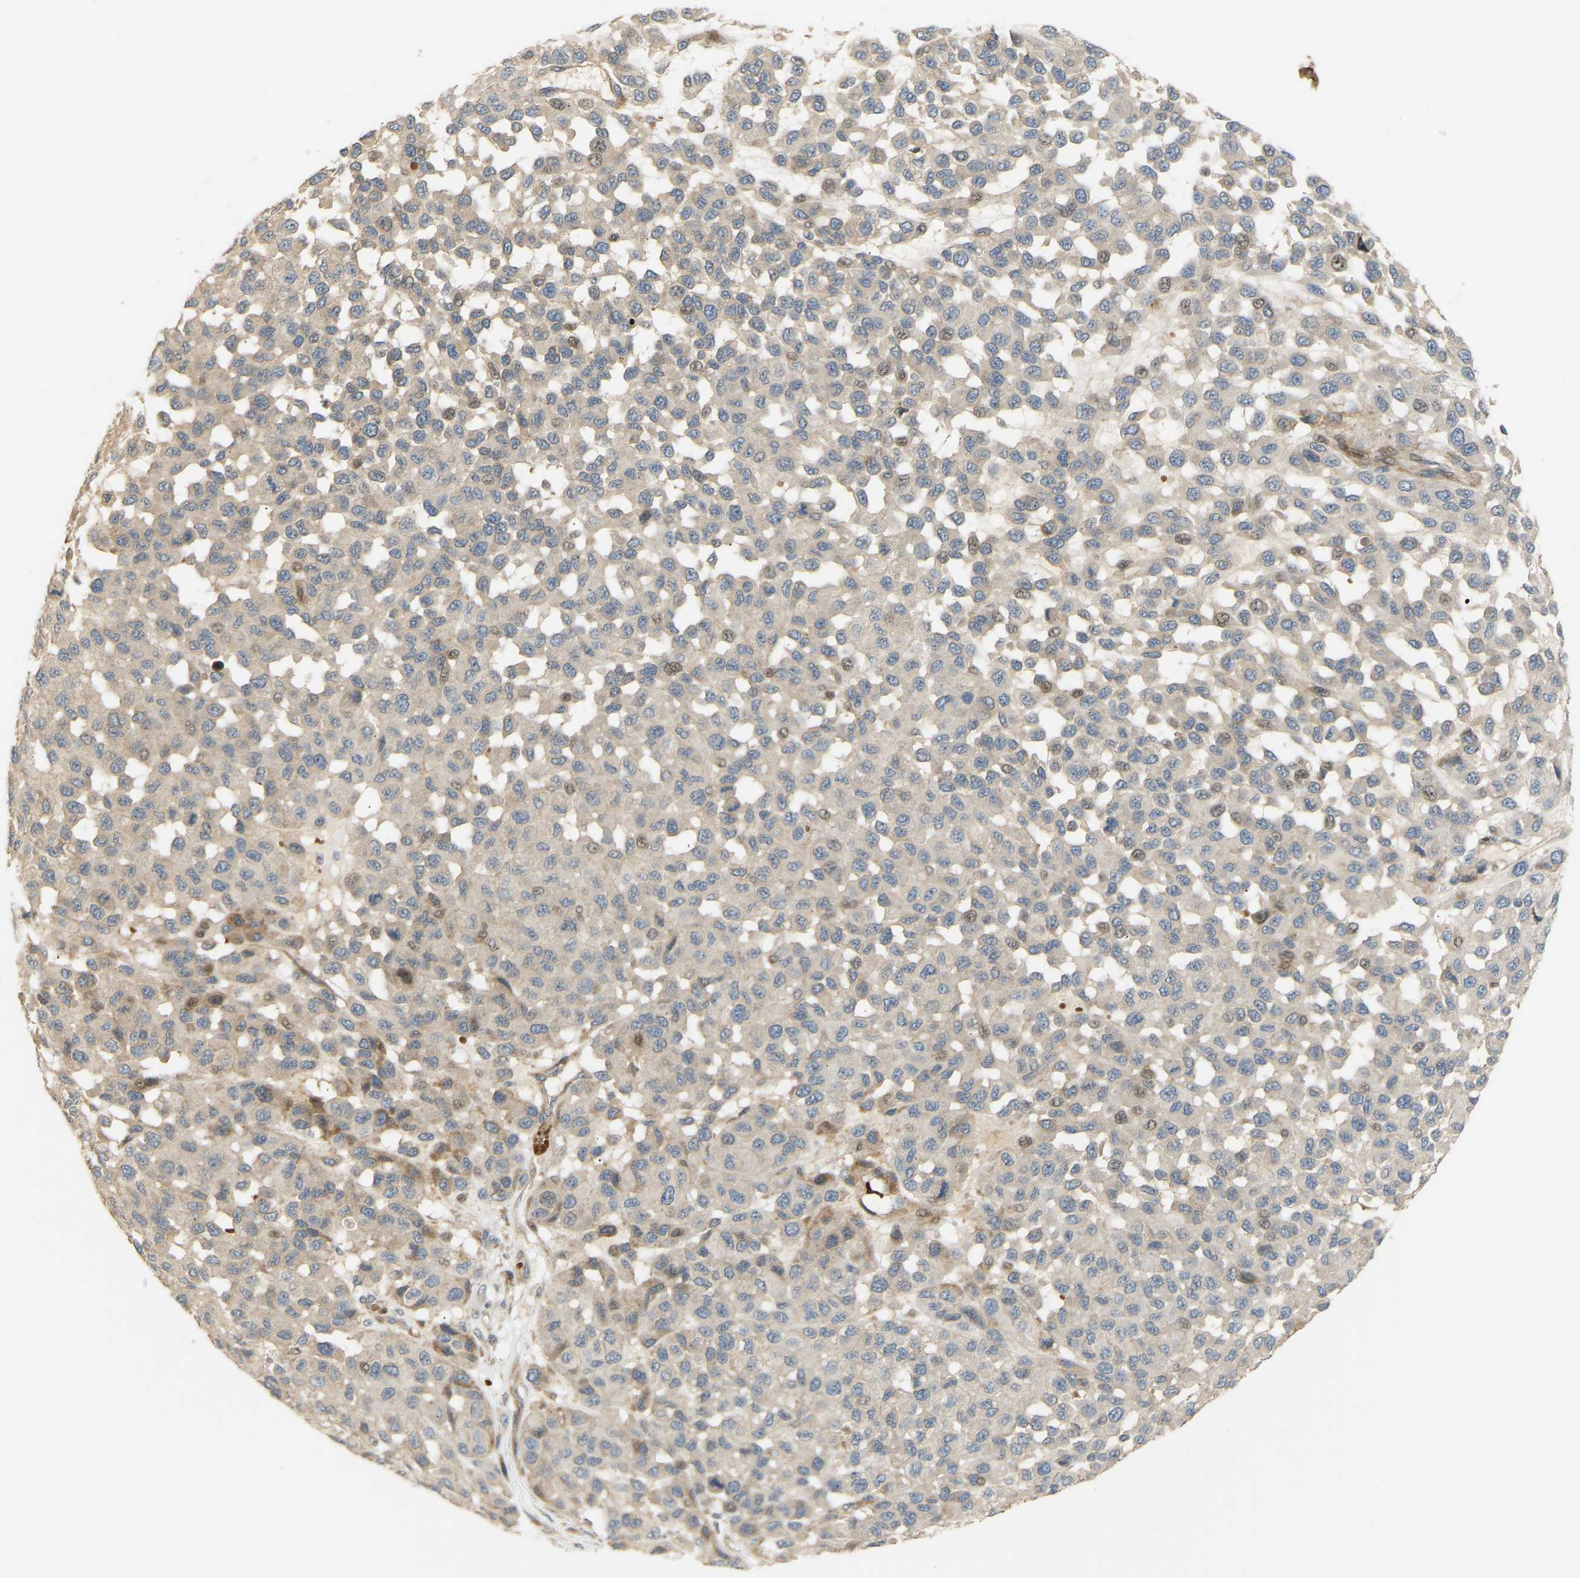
{"staining": {"intensity": "weak", "quantity": "<25%", "location": "cytoplasmic/membranous,nuclear"}, "tissue": "melanoma", "cell_type": "Tumor cells", "image_type": "cancer", "snomed": [{"axis": "morphology", "description": "Malignant melanoma, NOS"}, {"axis": "topography", "description": "Skin"}], "caption": "High magnification brightfield microscopy of malignant melanoma stained with DAB (brown) and counterstained with hematoxylin (blue): tumor cells show no significant staining.", "gene": "POGLUT2", "patient": {"sex": "male", "age": 62}}